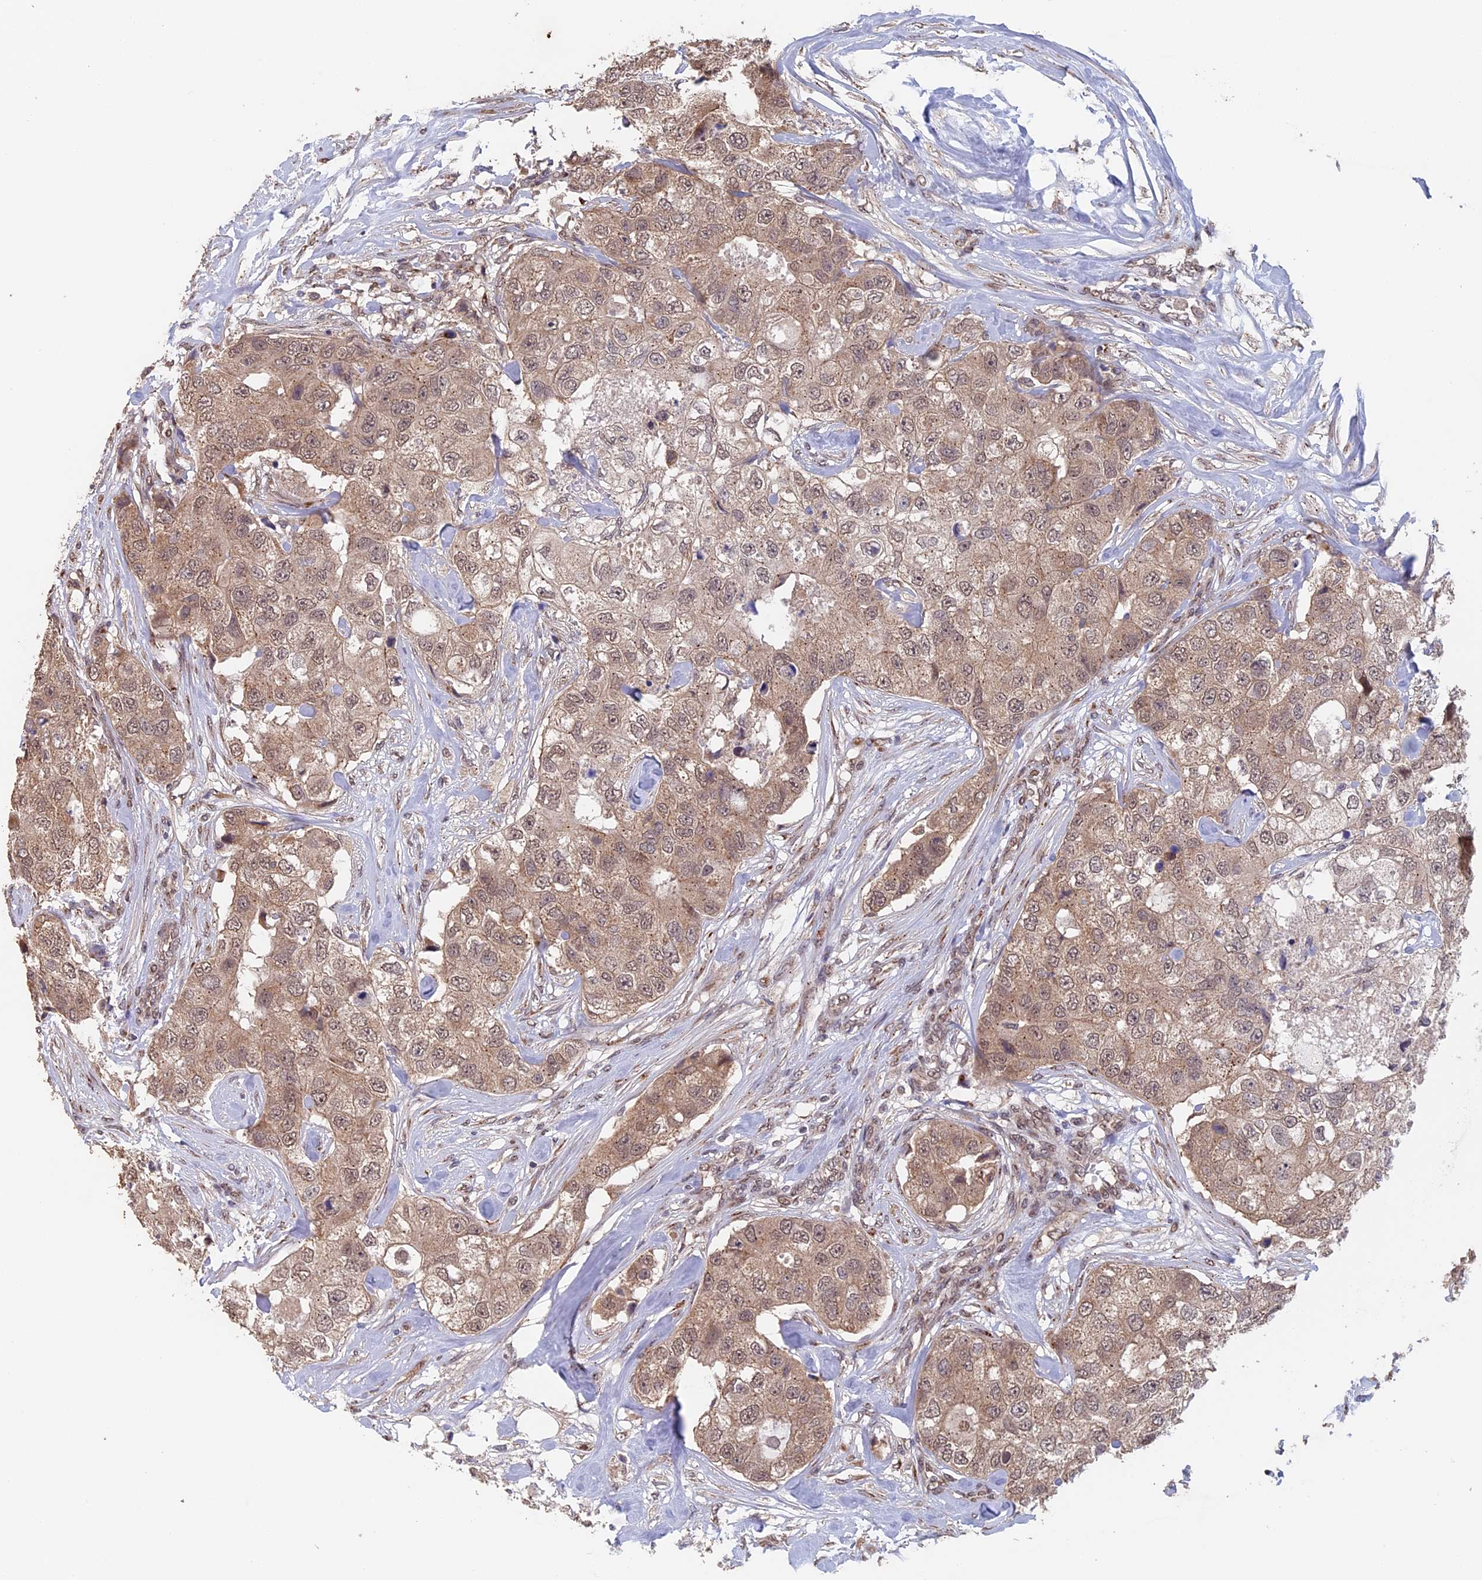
{"staining": {"intensity": "moderate", "quantity": ">75%", "location": "cytoplasmic/membranous,nuclear"}, "tissue": "breast cancer", "cell_type": "Tumor cells", "image_type": "cancer", "snomed": [{"axis": "morphology", "description": "Duct carcinoma"}, {"axis": "topography", "description": "Breast"}], "caption": "A brown stain shows moderate cytoplasmic/membranous and nuclear staining of a protein in breast cancer tumor cells.", "gene": "PIGQ", "patient": {"sex": "female", "age": 62}}